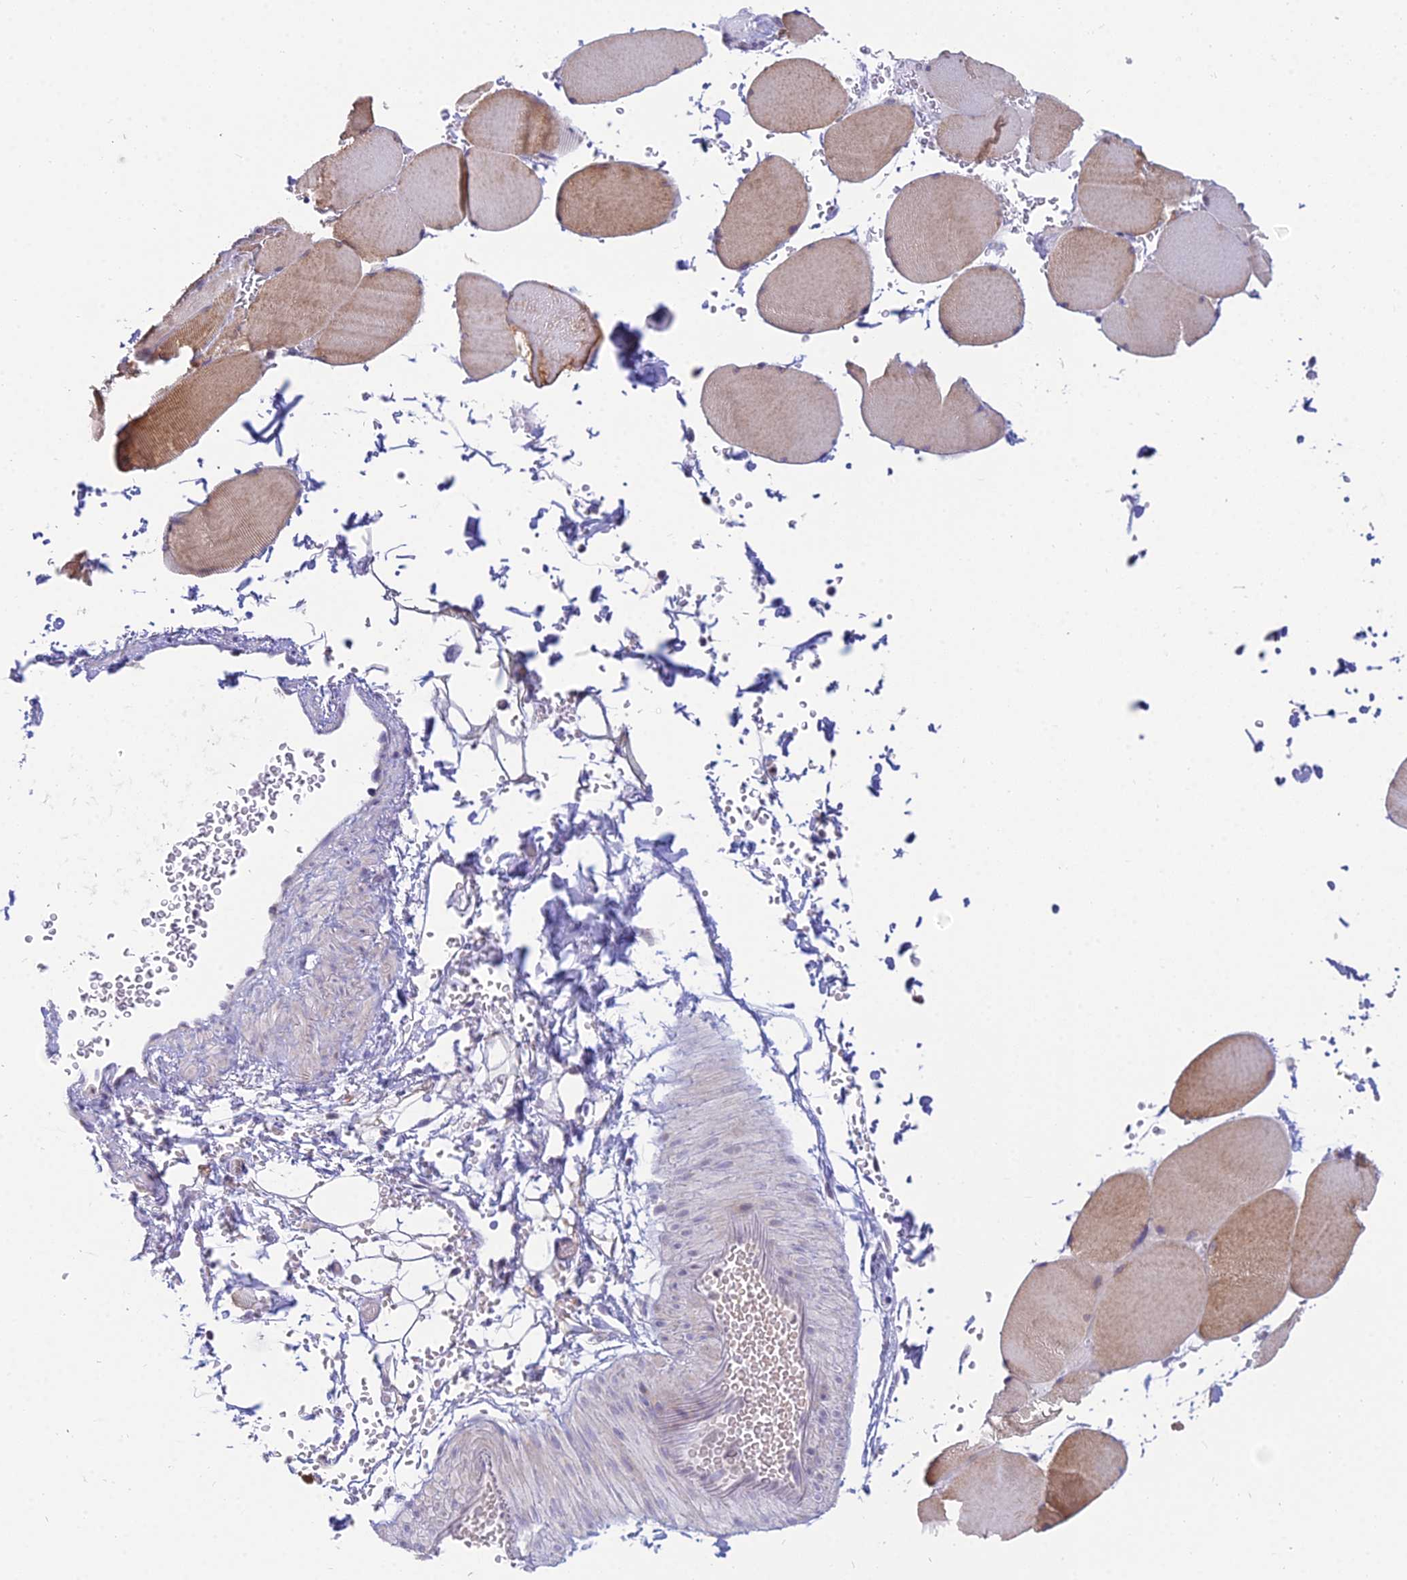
{"staining": {"intensity": "moderate", "quantity": "25%-75%", "location": "cytoplasmic/membranous"}, "tissue": "skeletal muscle", "cell_type": "Myocytes", "image_type": "normal", "snomed": [{"axis": "morphology", "description": "Normal tissue, NOS"}, {"axis": "topography", "description": "Skeletal muscle"}, {"axis": "topography", "description": "Head-Neck"}], "caption": "Immunohistochemical staining of unremarkable human skeletal muscle demonstrates moderate cytoplasmic/membranous protein positivity in about 25%-75% of myocytes. Using DAB (brown) and hematoxylin (blue) stains, captured at high magnification using brightfield microscopy.", "gene": "CFAP206", "patient": {"sex": "male", "age": 66}}